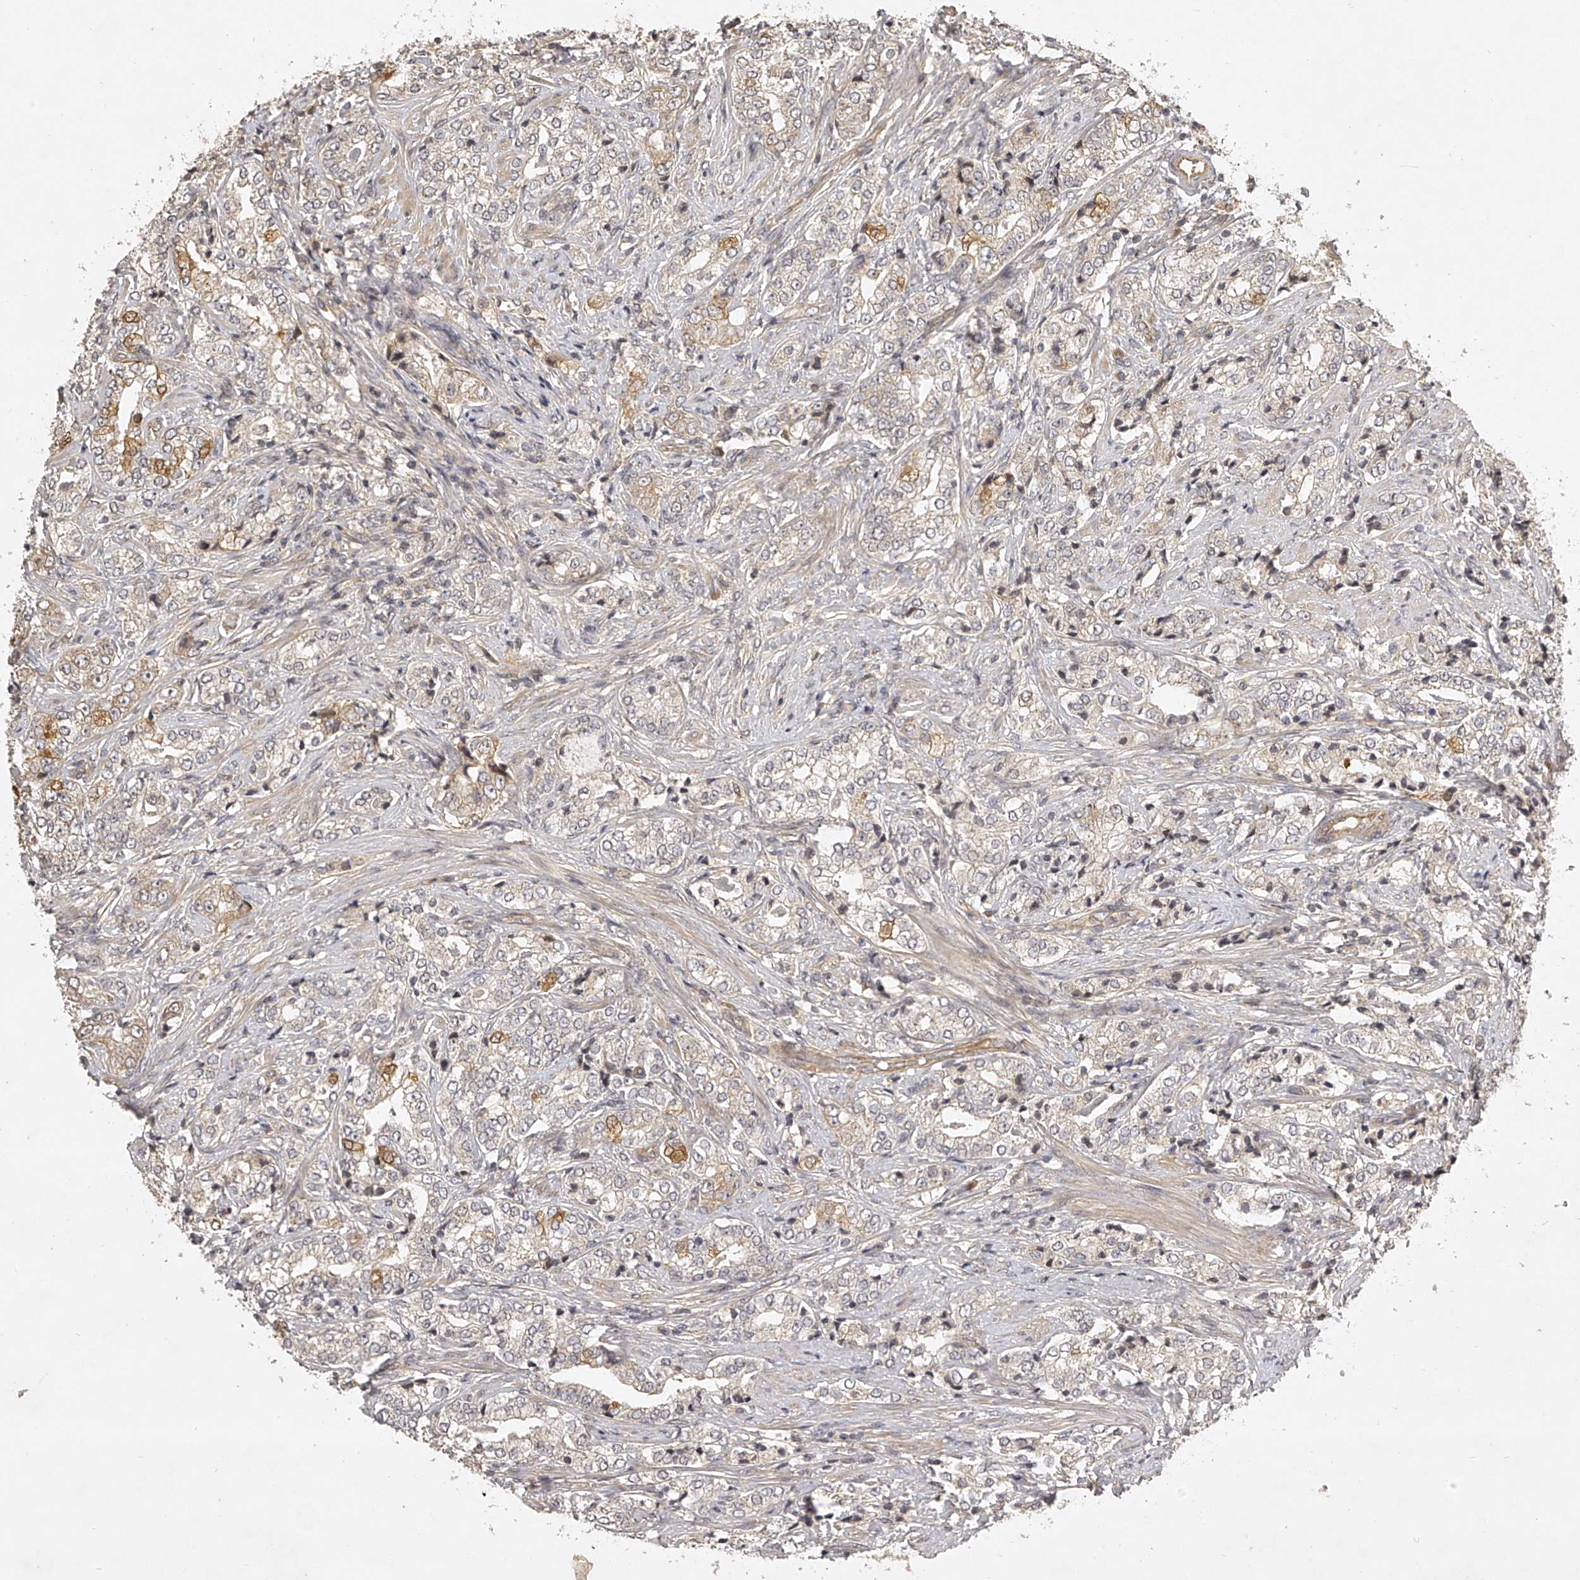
{"staining": {"intensity": "moderate", "quantity": "<25%", "location": "cytoplasmic/membranous"}, "tissue": "prostate cancer", "cell_type": "Tumor cells", "image_type": "cancer", "snomed": [{"axis": "morphology", "description": "Adenocarcinoma, High grade"}, {"axis": "topography", "description": "Prostate"}], "caption": "Prostate high-grade adenocarcinoma stained with a brown dye displays moderate cytoplasmic/membranous positive positivity in approximately <25% of tumor cells.", "gene": "NFS1", "patient": {"sex": "male", "age": 69}}